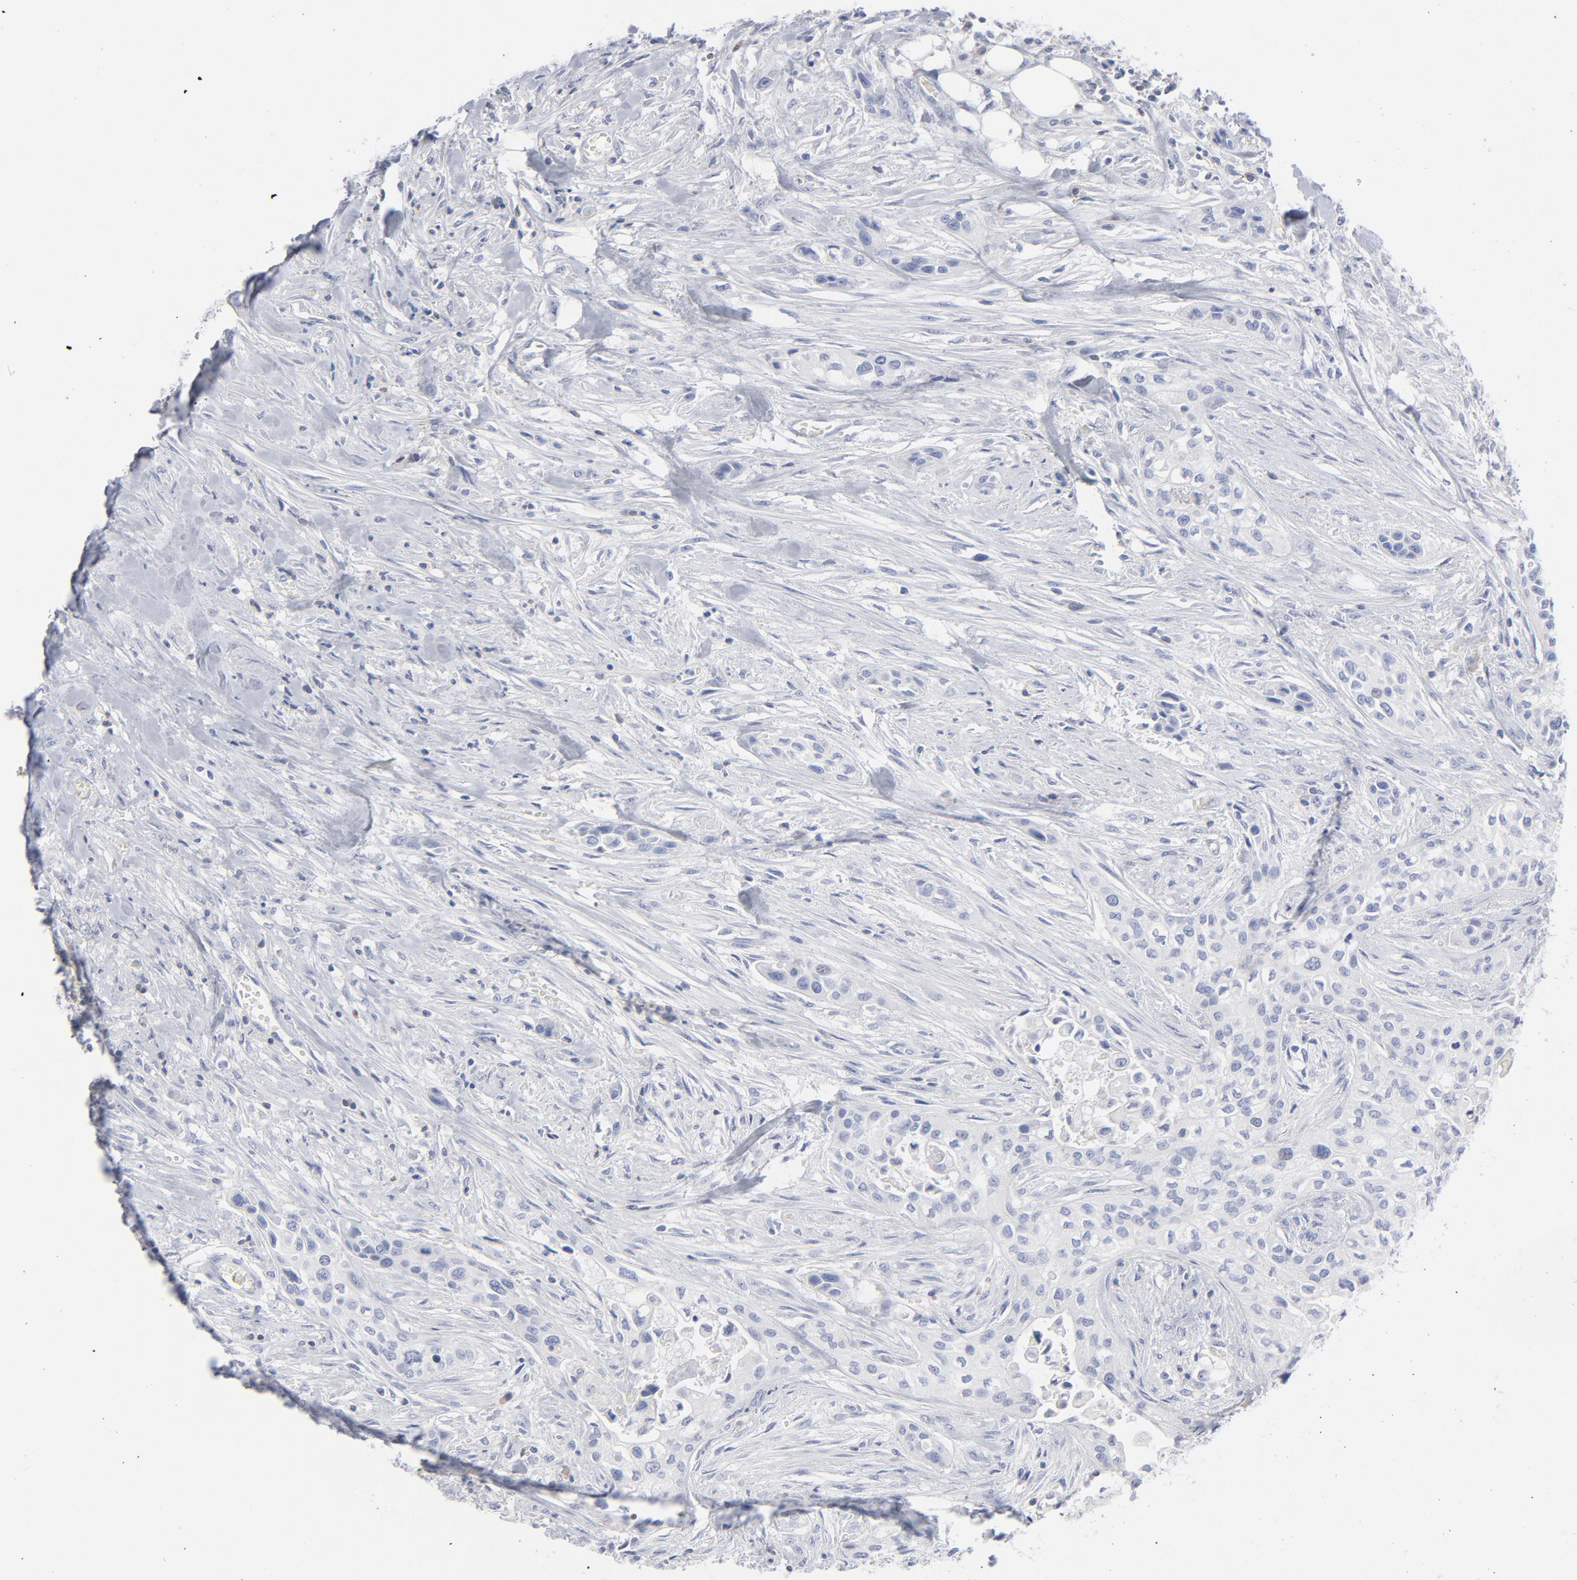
{"staining": {"intensity": "negative", "quantity": "none", "location": "none"}, "tissue": "urothelial cancer", "cell_type": "Tumor cells", "image_type": "cancer", "snomed": [{"axis": "morphology", "description": "Urothelial carcinoma, High grade"}, {"axis": "topography", "description": "Urinary bladder"}], "caption": "A high-resolution image shows immunohistochemistry (IHC) staining of high-grade urothelial carcinoma, which reveals no significant positivity in tumor cells.", "gene": "P2RY8", "patient": {"sex": "male", "age": 74}}